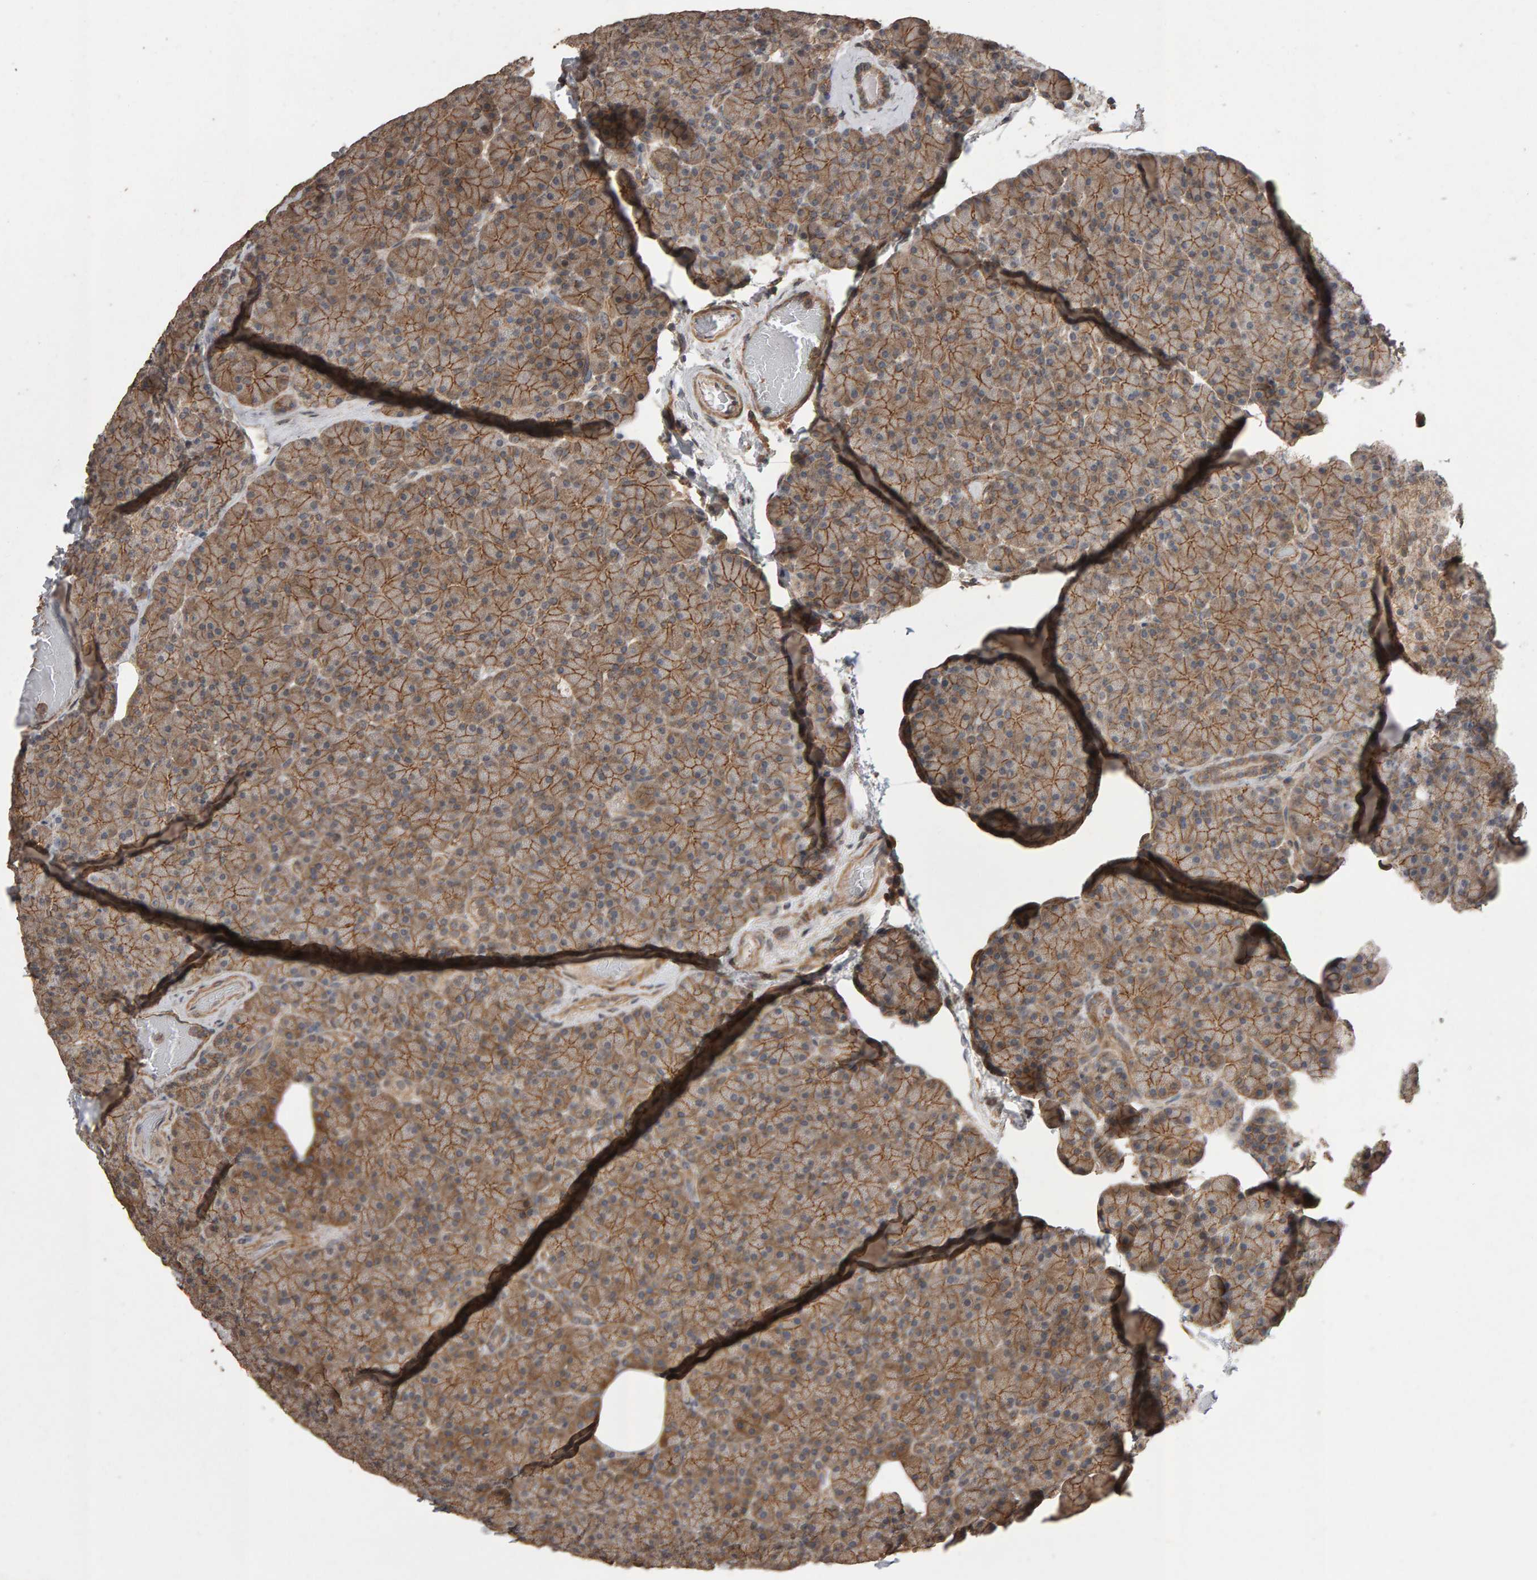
{"staining": {"intensity": "moderate", "quantity": ">75%", "location": "cytoplasmic/membranous"}, "tissue": "pancreas", "cell_type": "Exocrine glandular cells", "image_type": "normal", "snomed": [{"axis": "morphology", "description": "Normal tissue, NOS"}, {"axis": "topography", "description": "Pancreas"}], "caption": "IHC staining of unremarkable pancreas, which reveals medium levels of moderate cytoplasmic/membranous positivity in approximately >75% of exocrine glandular cells indicating moderate cytoplasmic/membranous protein positivity. The staining was performed using DAB (3,3'-diaminobenzidine) (brown) for protein detection and nuclei were counterstained in hematoxylin (blue).", "gene": "SCRIB", "patient": {"sex": "female", "age": 43}}